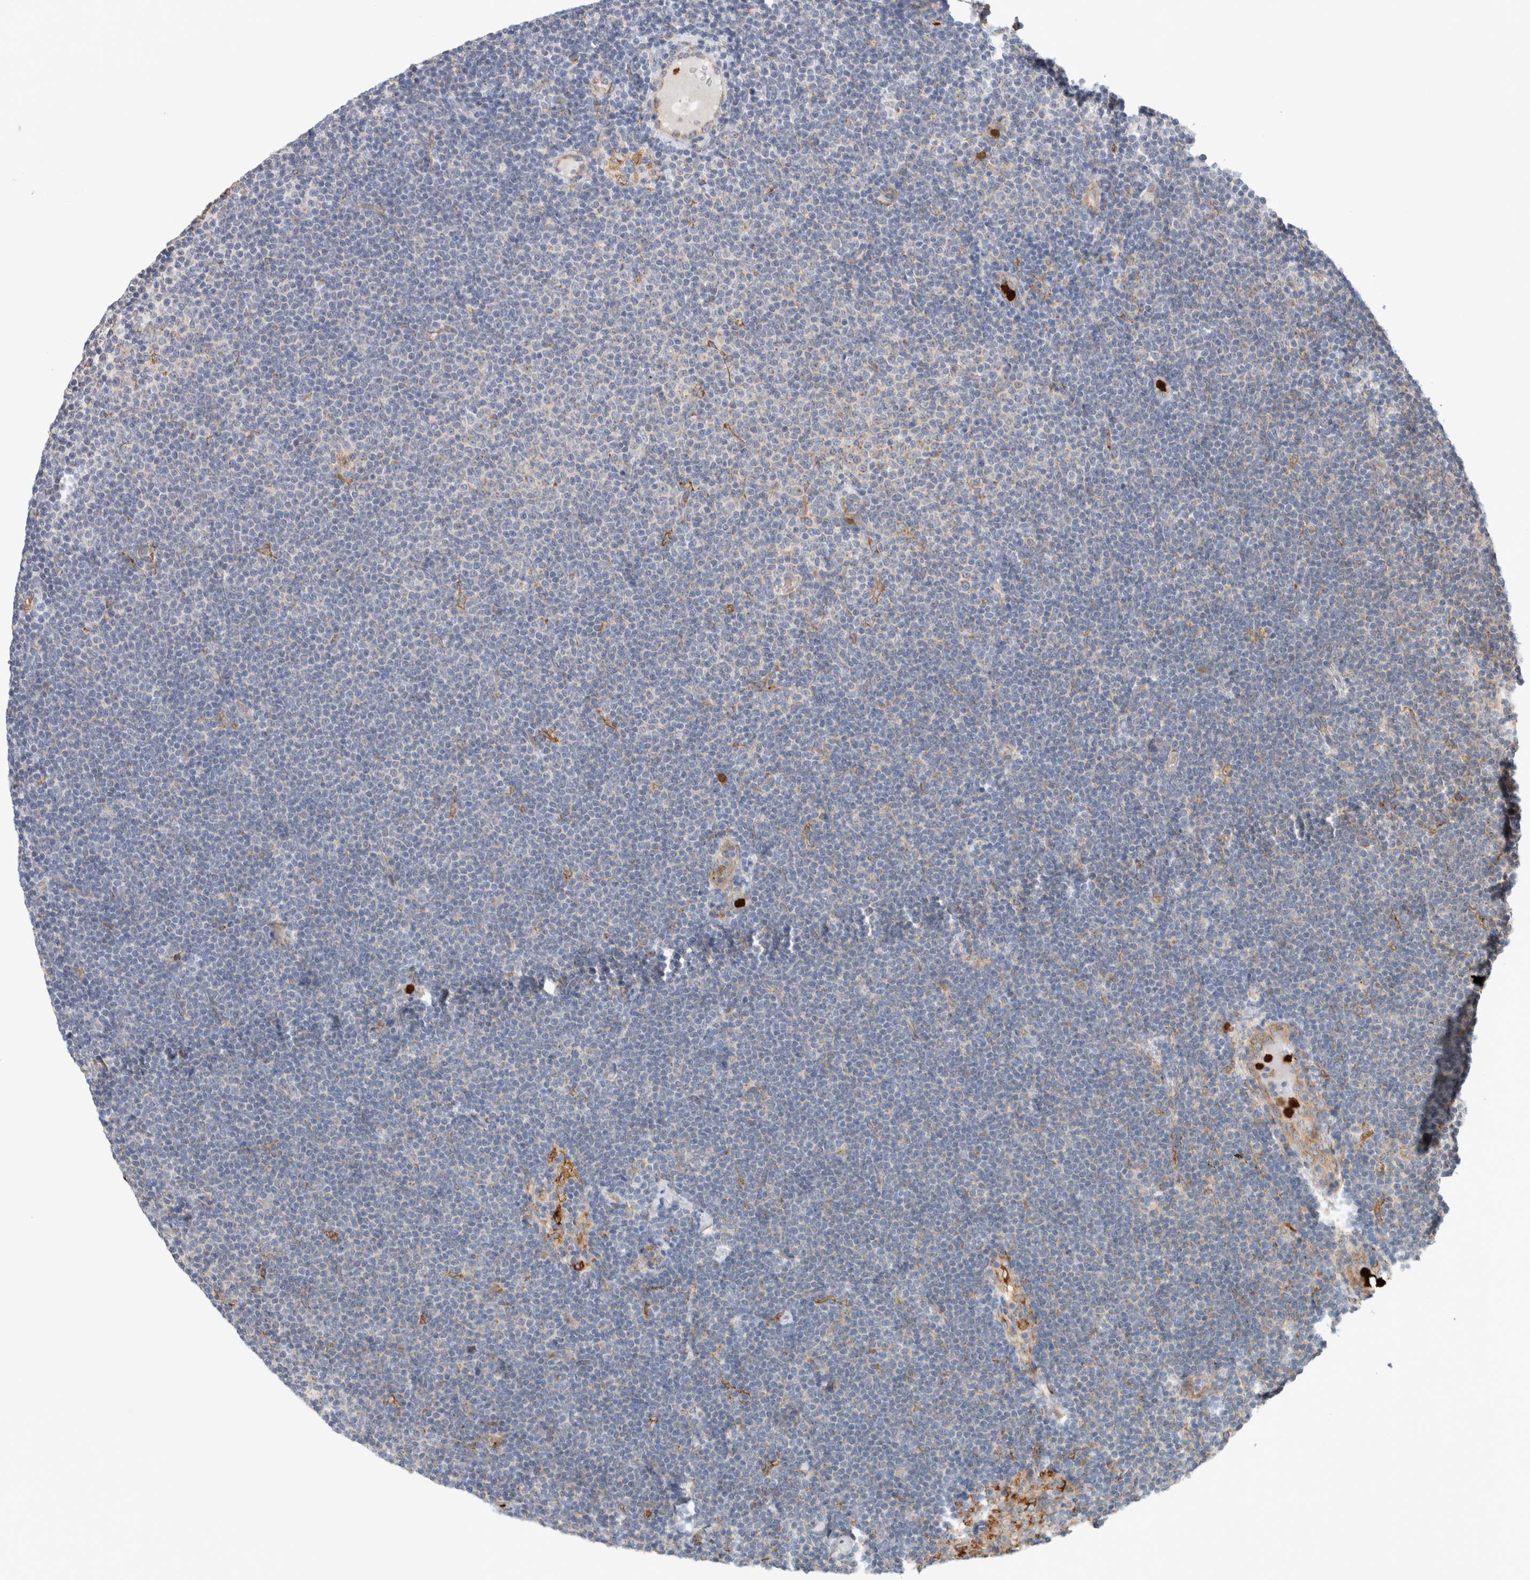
{"staining": {"intensity": "negative", "quantity": "none", "location": "none"}, "tissue": "lymphoma", "cell_type": "Tumor cells", "image_type": "cancer", "snomed": [{"axis": "morphology", "description": "Malignant lymphoma, non-Hodgkin's type, Low grade"}, {"axis": "topography", "description": "Lymph node"}], "caption": "Photomicrograph shows no protein positivity in tumor cells of malignant lymphoma, non-Hodgkin's type (low-grade) tissue. Brightfield microscopy of immunohistochemistry (IHC) stained with DAB (3,3'-diaminobenzidine) (brown) and hematoxylin (blue), captured at high magnification.", "gene": "P4HA1", "patient": {"sex": "female", "age": 53}}